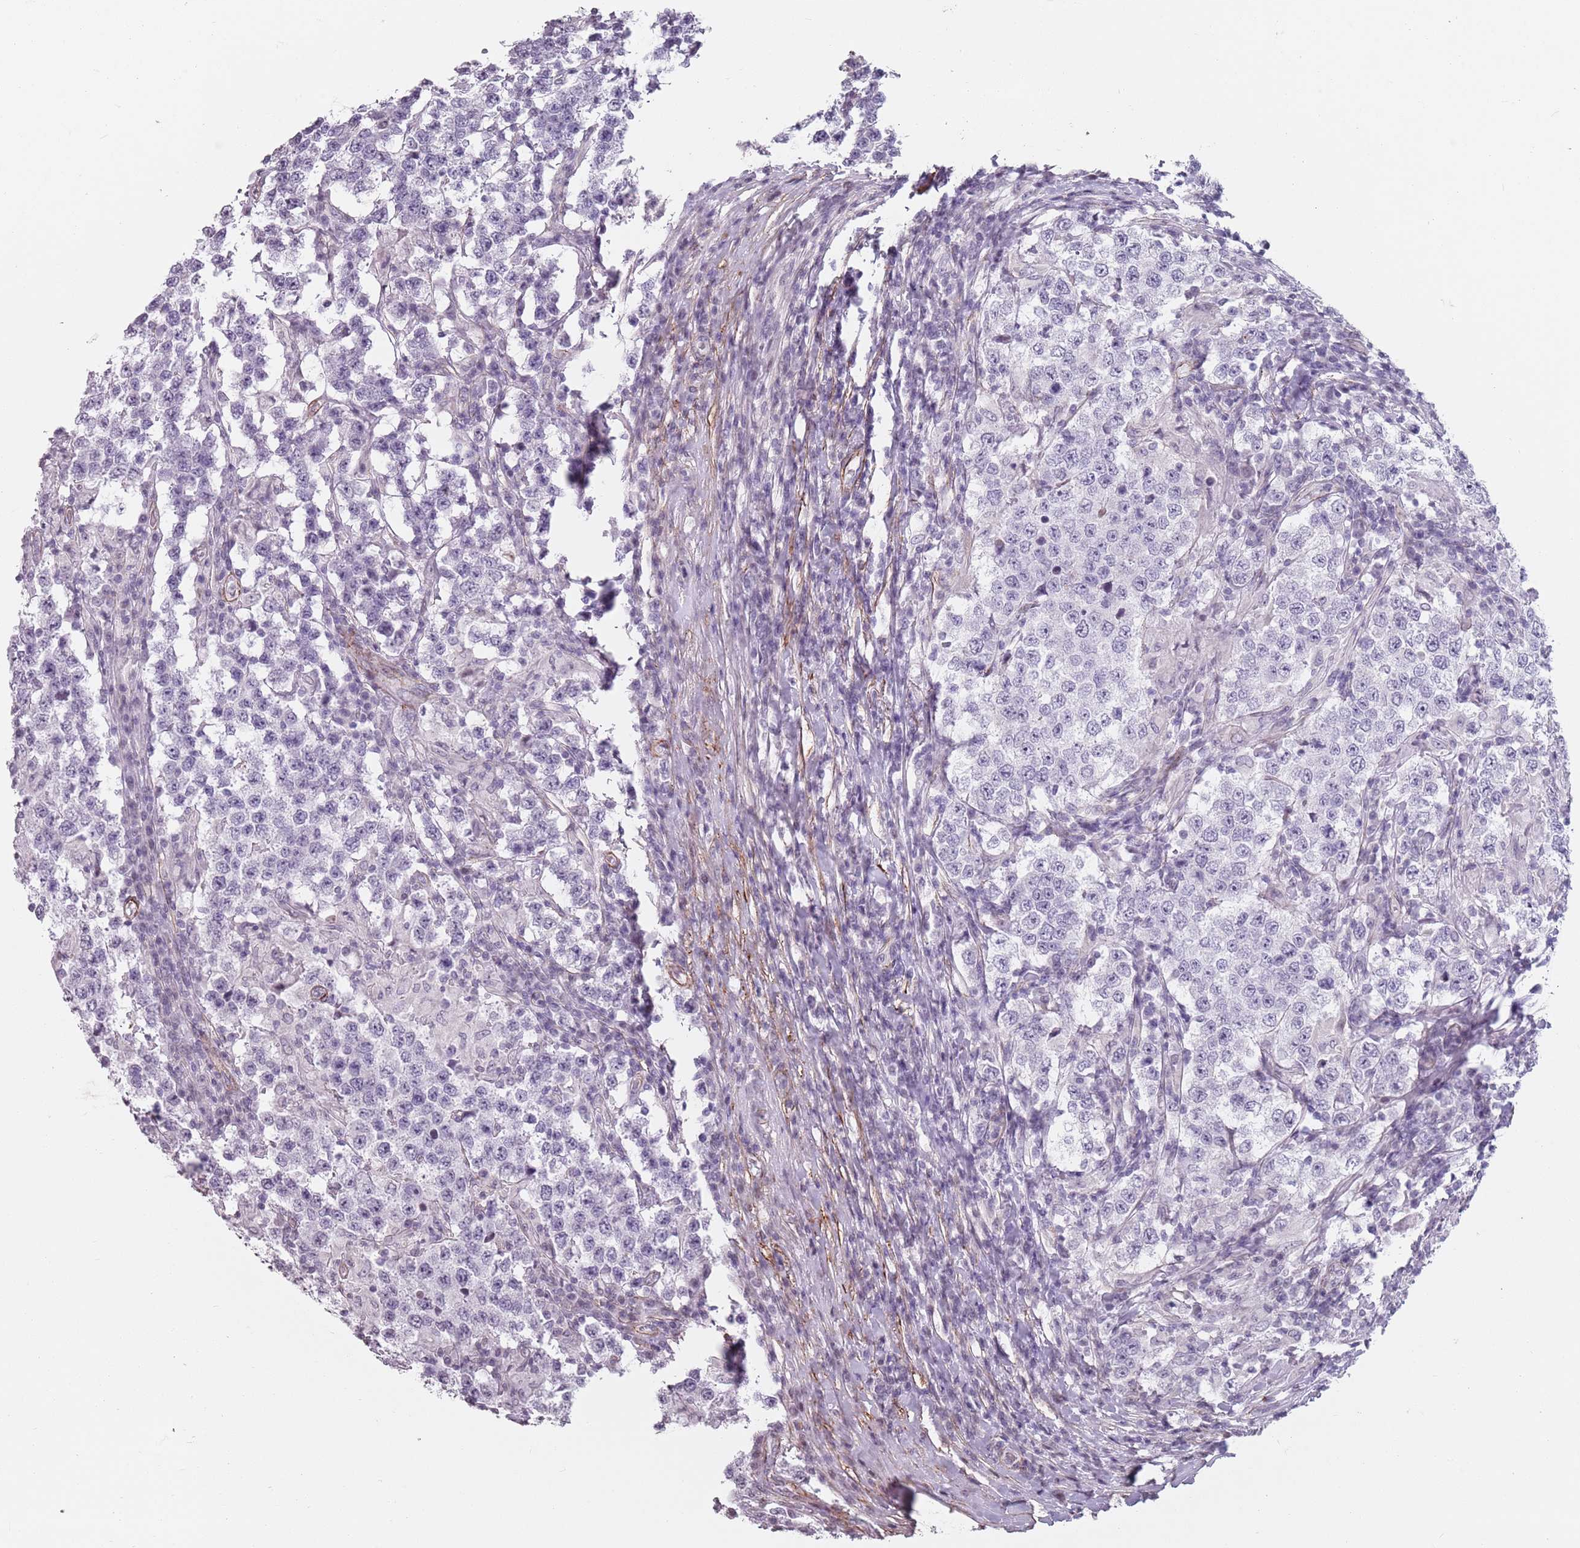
{"staining": {"intensity": "negative", "quantity": "none", "location": "none"}, "tissue": "testis cancer", "cell_type": "Tumor cells", "image_type": "cancer", "snomed": [{"axis": "morphology", "description": "Seminoma, NOS"}, {"axis": "morphology", "description": "Carcinoma, Embryonal, NOS"}, {"axis": "topography", "description": "Testis"}], "caption": "The photomicrograph displays no significant positivity in tumor cells of testis cancer (seminoma).", "gene": "TMC4", "patient": {"sex": "male", "age": 41}}